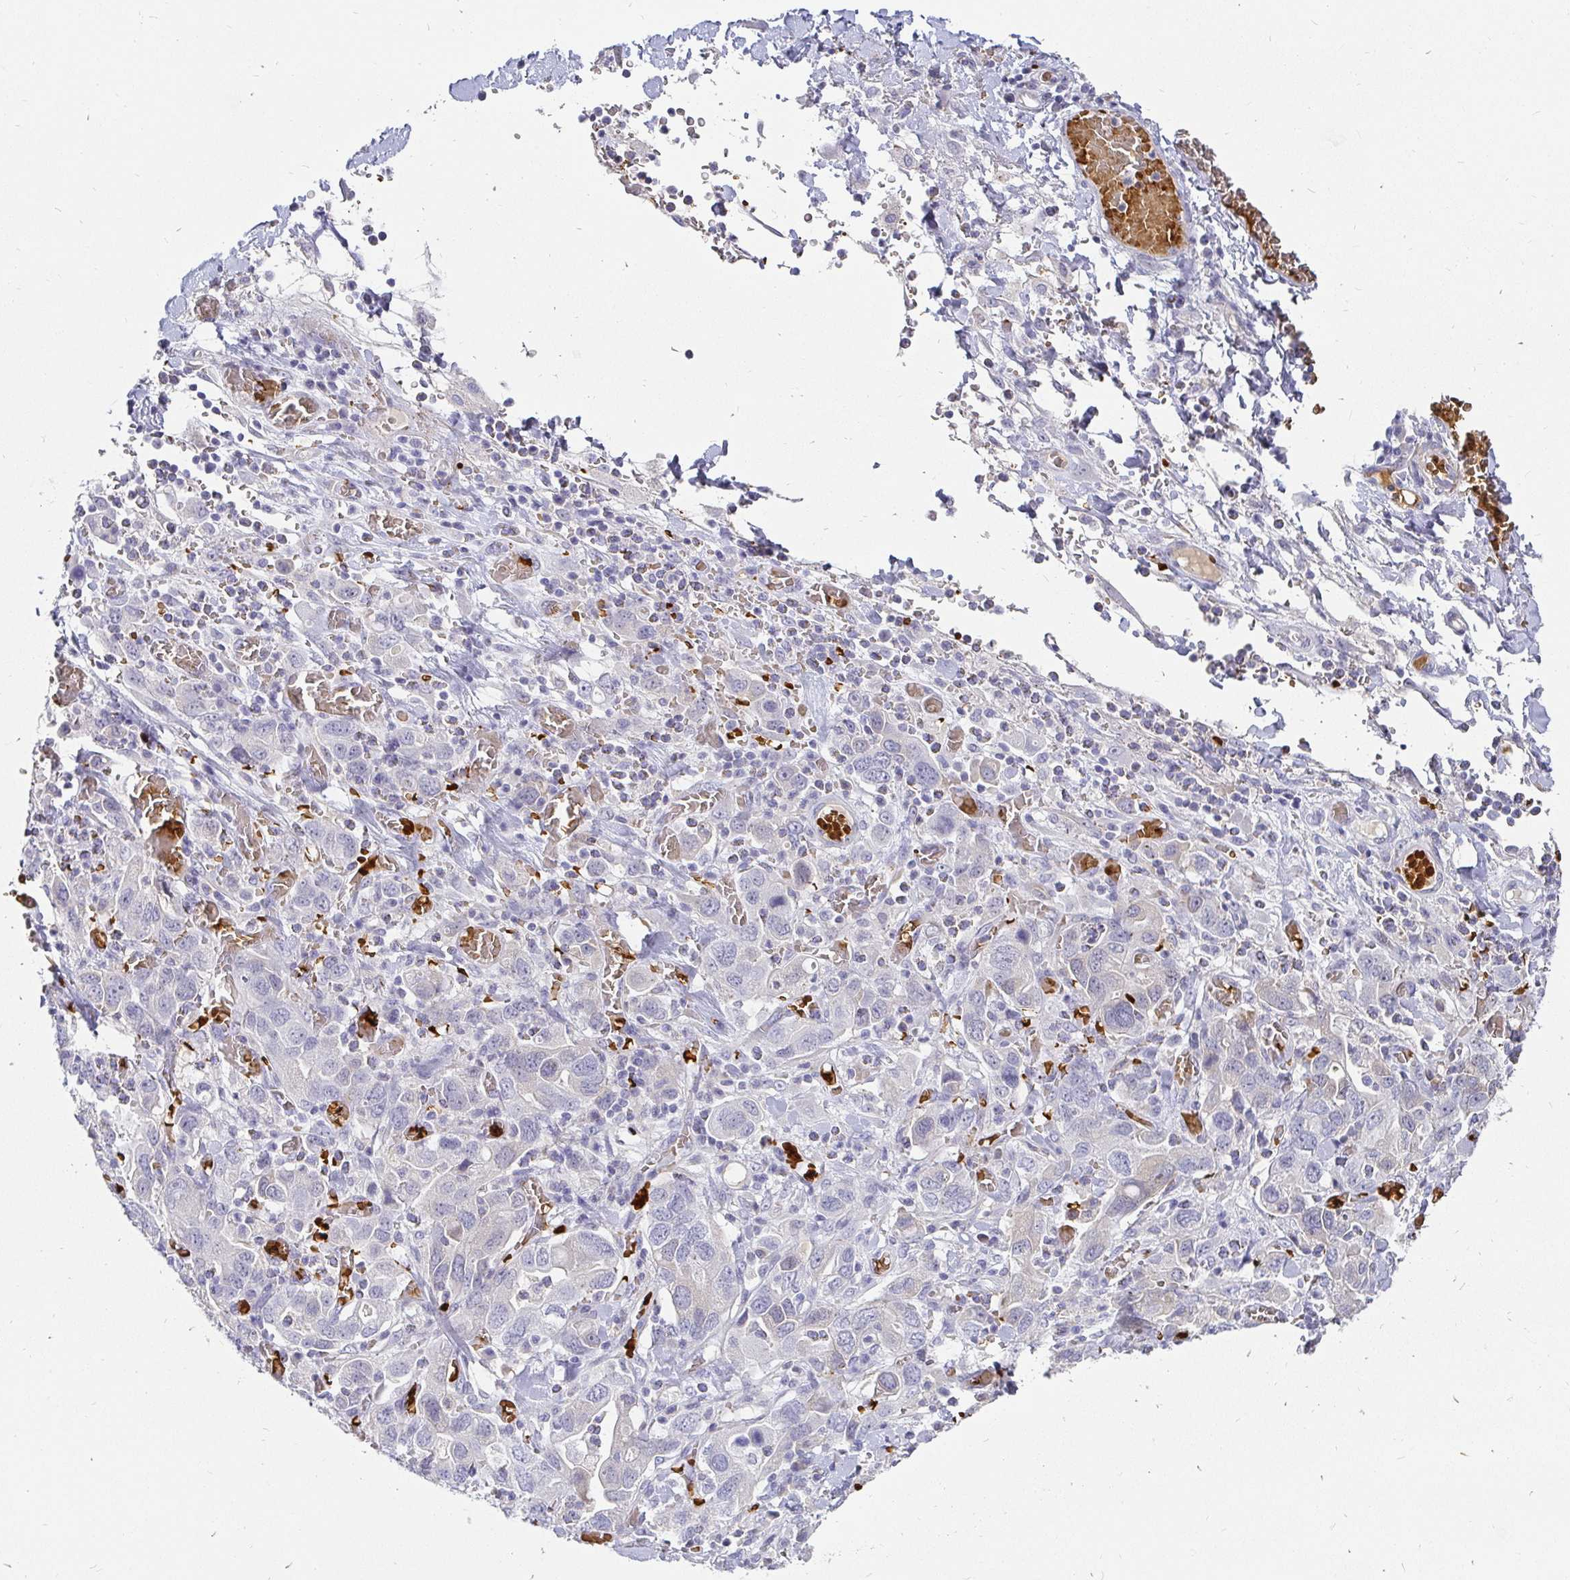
{"staining": {"intensity": "negative", "quantity": "none", "location": "none"}, "tissue": "stomach cancer", "cell_type": "Tumor cells", "image_type": "cancer", "snomed": [{"axis": "morphology", "description": "Adenocarcinoma, NOS"}, {"axis": "topography", "description": "Stomach, upper"}, {"axis": "topography", "description": "Stomach"}], "caption": "Tumor cells are negative for brown protein staining in stomach cancer.", "gene": "FGF21", "patient": {"sex": "male", "age": 62}}